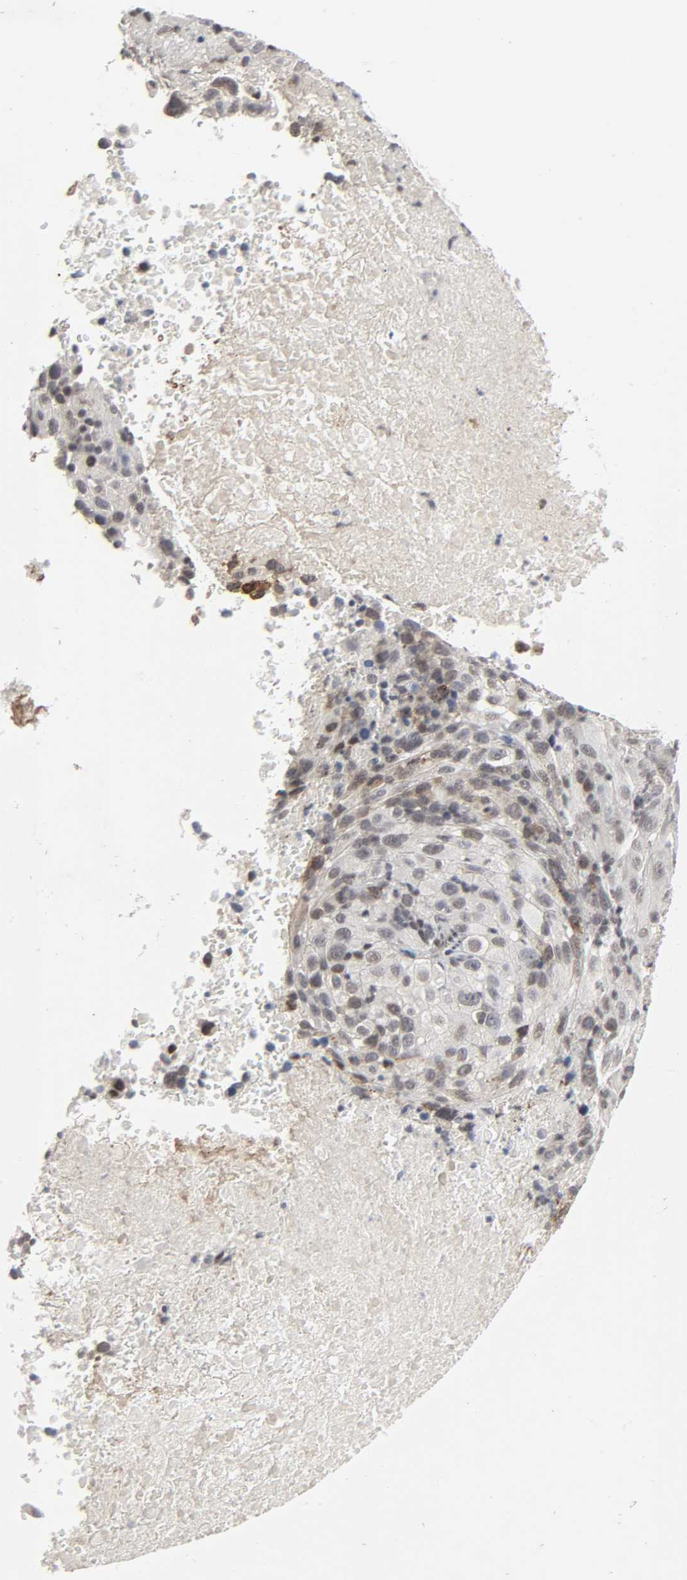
{"staining": {"intensity": "weak", "quantity": "<25%", "location": "nuclear"}, "tissue": "melanoma", "cell_type": "Tumor cells", "image_type": "cancer", "snomed": [{"axis": "morphology", "description": "Malignant melanoma, Metastatic site"}, {"axis": "topography", "description": "Cerebral cortex"}], "caption": "High magnification brightfield microscopy of melanoma stained with DAB (brown) and counterstained with hematoxylin (blue): tumor cells show no significant expression.", "gene": "MUC1", "patient": {"sex": "female", "age": 52}}